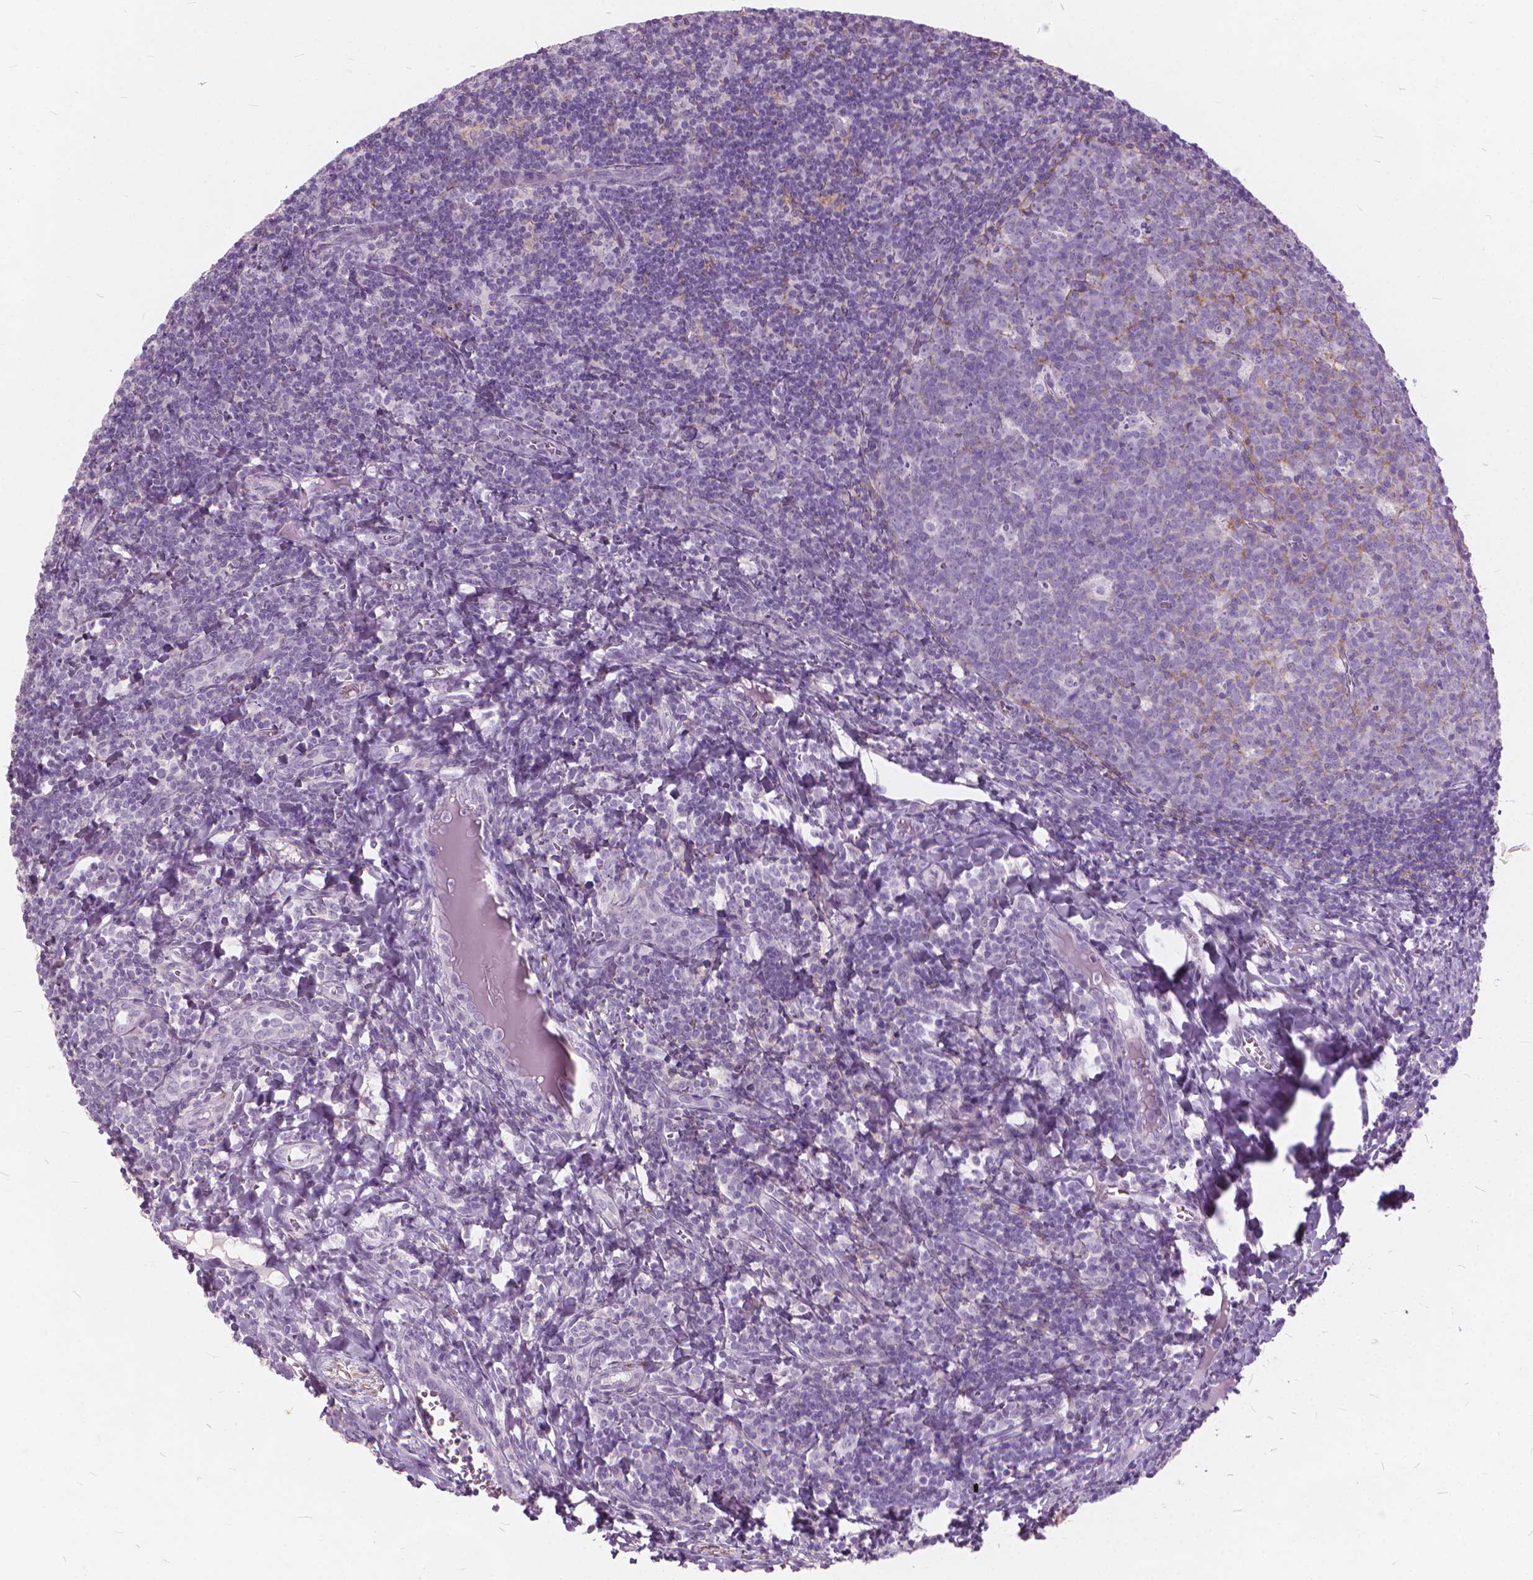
{"staining": {"intensity": "negative", "quantity": "none", "location": "none"}, "tissue": "lymph node", "cell_type": "Germinal center cells", "image_type": "normal", "snomed": [{"axis": "morphology", "description": "Normal tissue, NOS"}, {"axis": "topography", "description": "Lymph node"}], "caption": "An IHC histopathology image of benign lymph node is shown. There is no staining in germinal center cells of lymph node. (Immunohistochemistry, brightfield microscopy, high magnification).", "gene": "DNM1", "patient": {"sex": "female", "age": 21}}